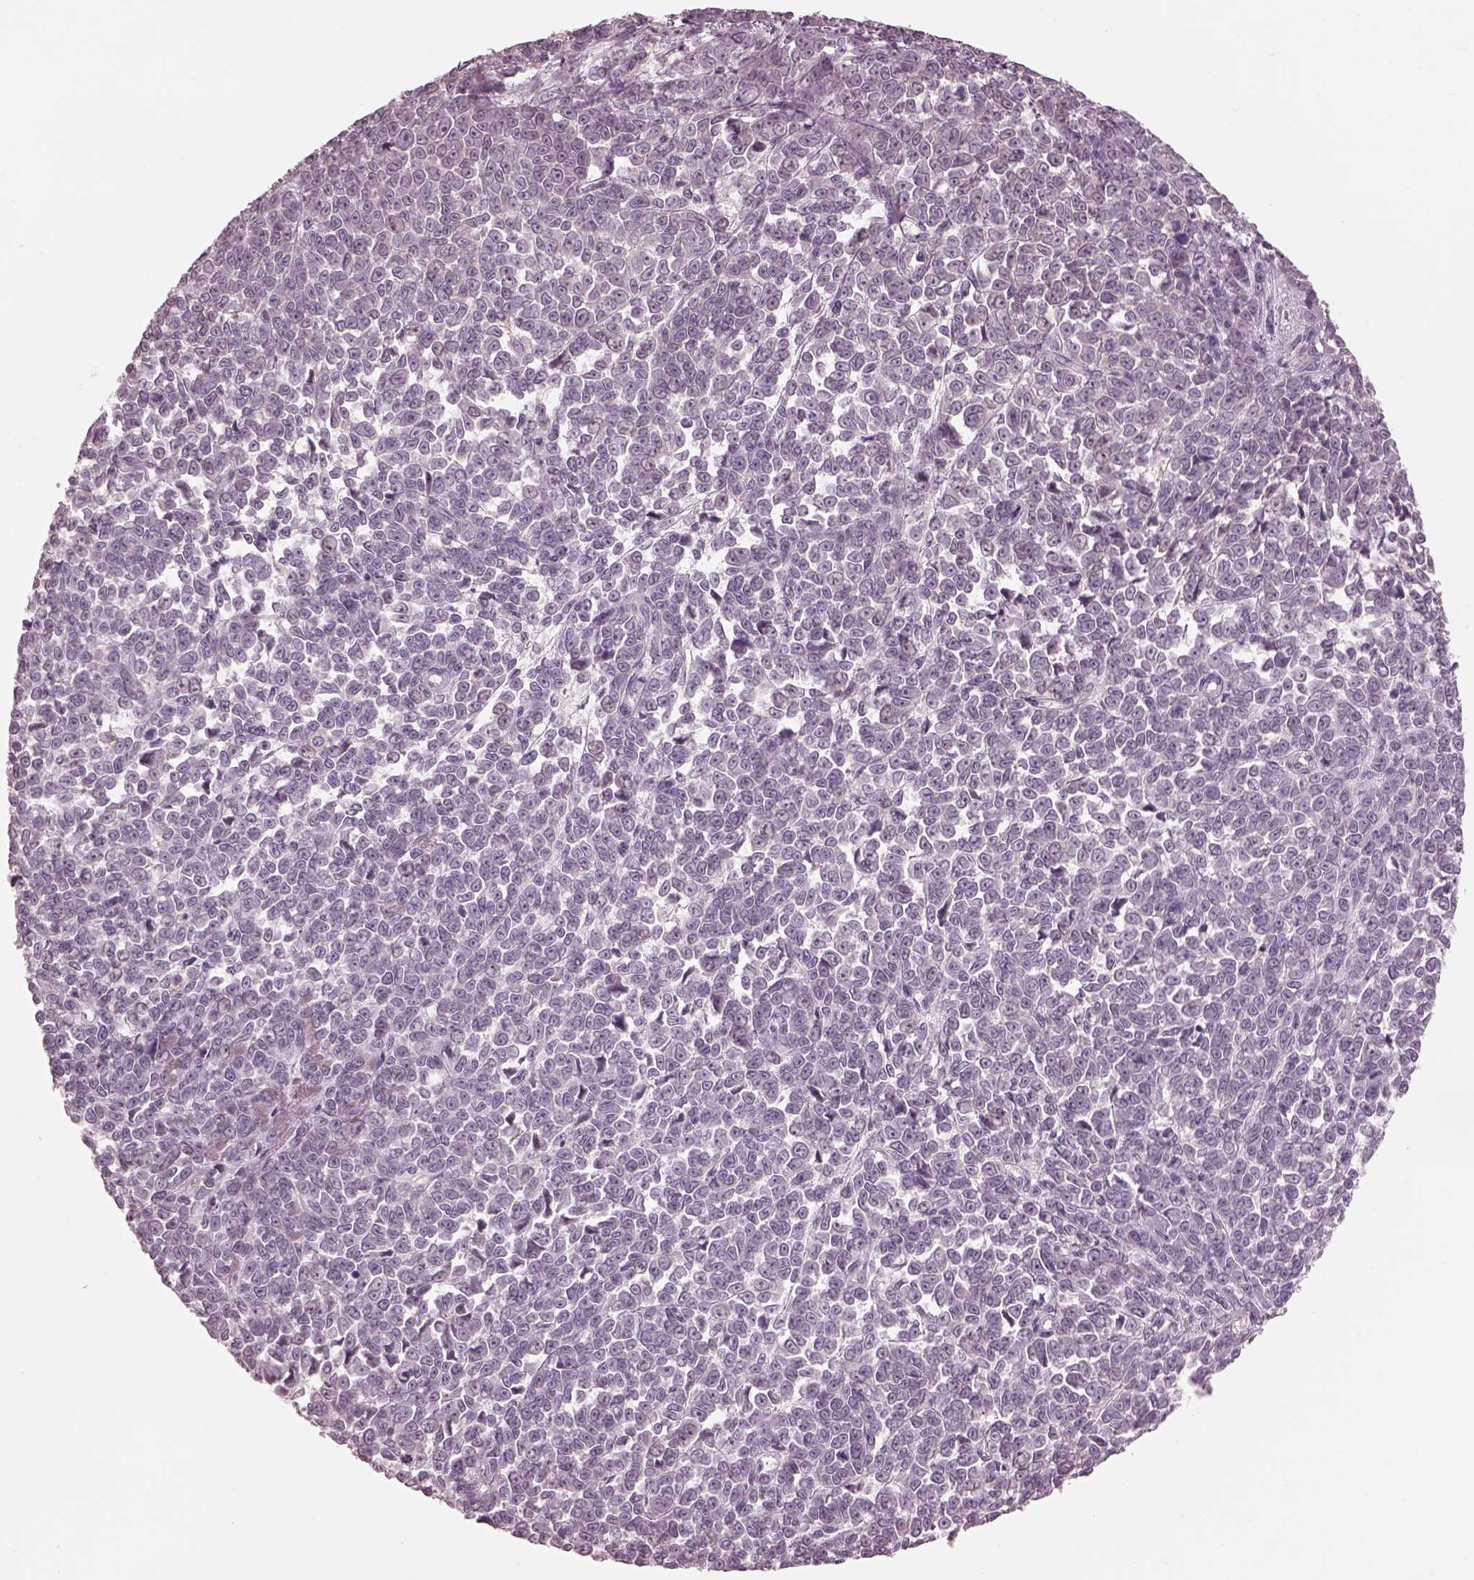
{"staining": {"intensity": "negative", "quantity": "none", "location": "none"}, "tissue": "melanoma", "cell_type": "Tumor cells", "image_type": "cancer", "snomed": [{"axis": "morphology", "description": "Malignant melanoma, NOS"}, {"axis": "topography", "description": "Skin"}], "caption": "High power microscopy photomicrograph of an IHC photomicrograph of melanoma, revealing no significant positivity in tumor cells.", "gene": "PRKACG", "patient": {"sex": "female", "age": 95}}